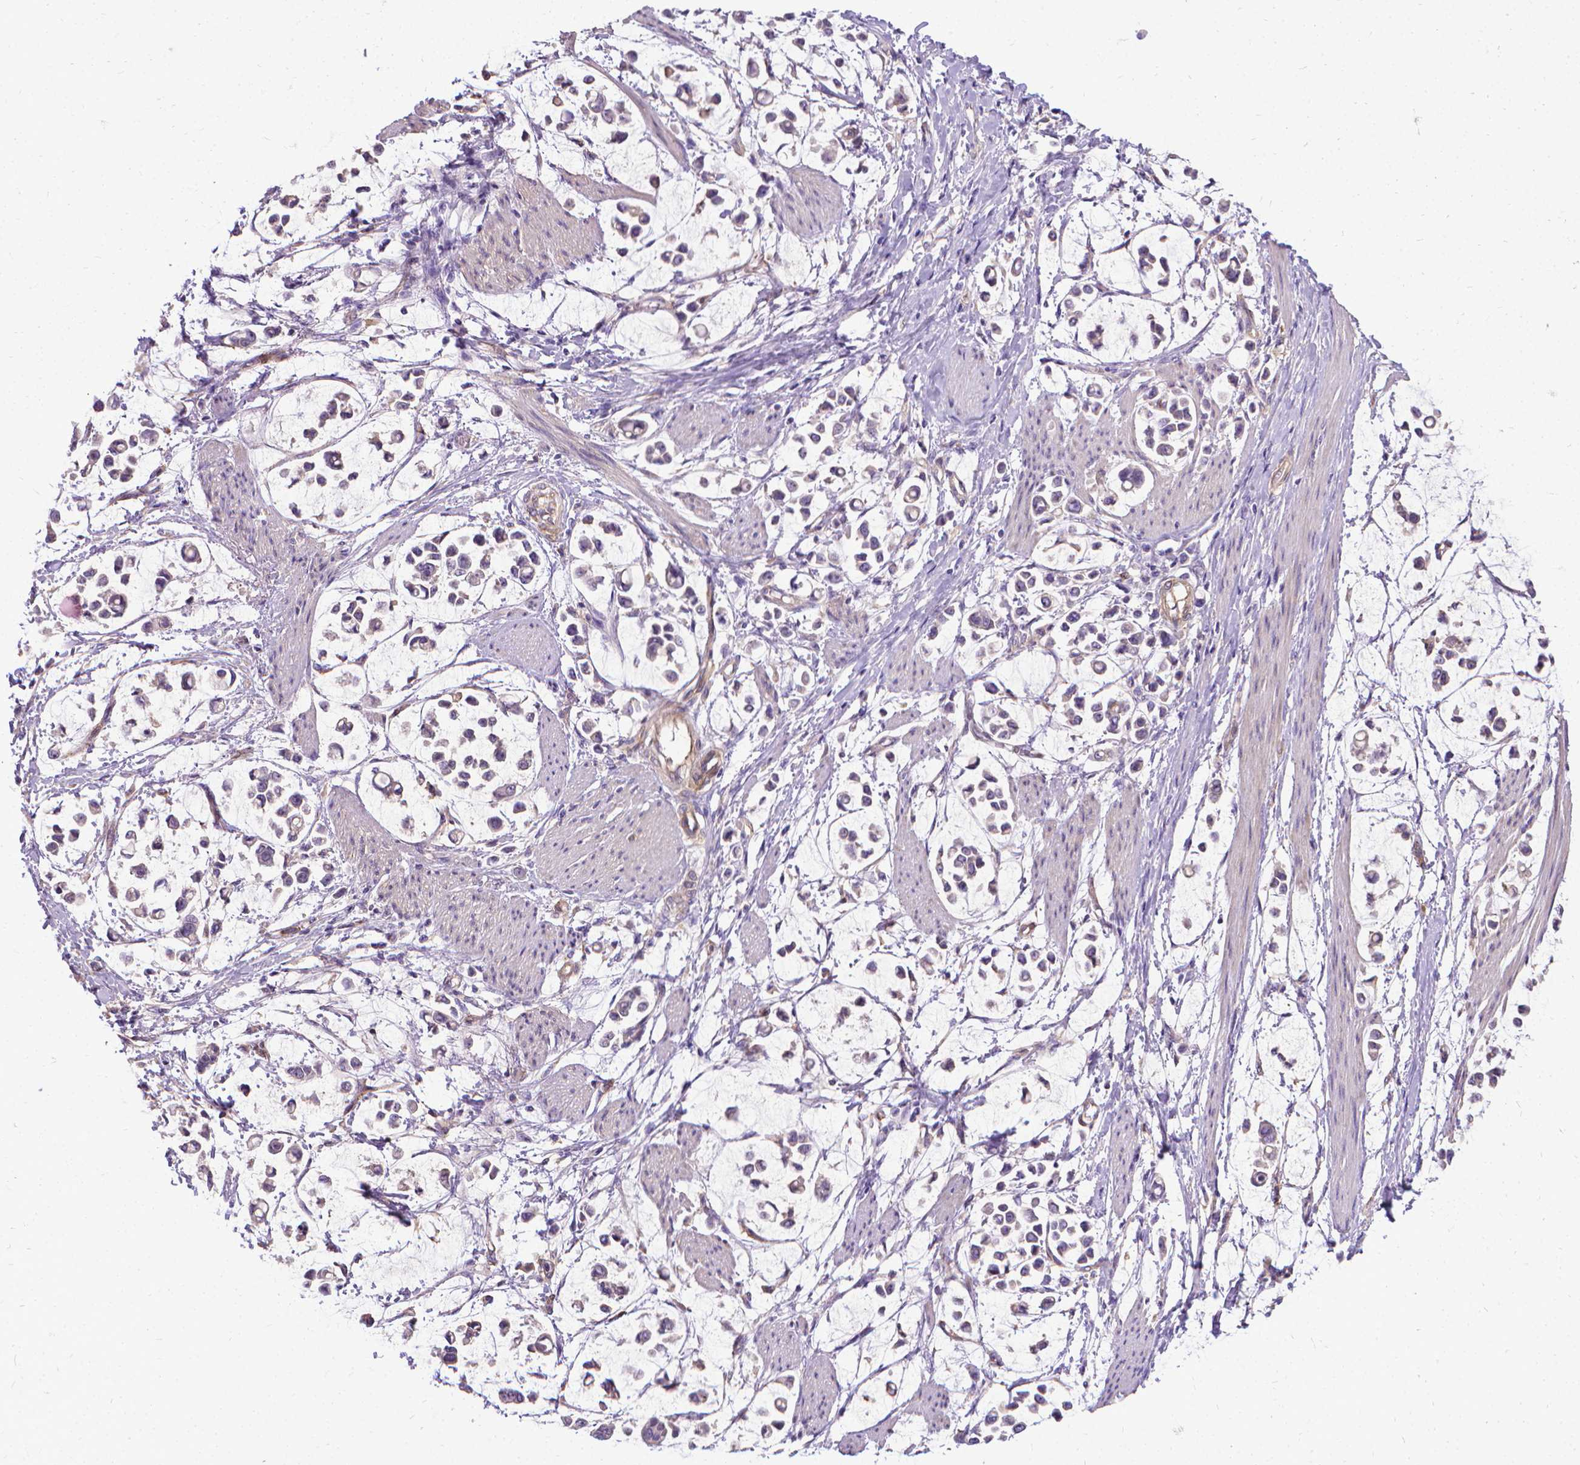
{"staining": {"intensity": "weak", "quantity": "<25%", "location": "cytoplasmic/membranous"}, "tissue": "stomach cancer", "cell_type": "Tumor cells", "image_type": "cancer", "snomed": [{"axis": "morphology", "description": "Adenocarcinoma, NOS"}, {"axis": "topography", "description": "Stomach"}], "caption": "Photomicrograph shows no protein positivity in tumor cells of stomach cancer tissue.", "gene": "CFAP299", "patient": {"sex": "male", "age": 82}}